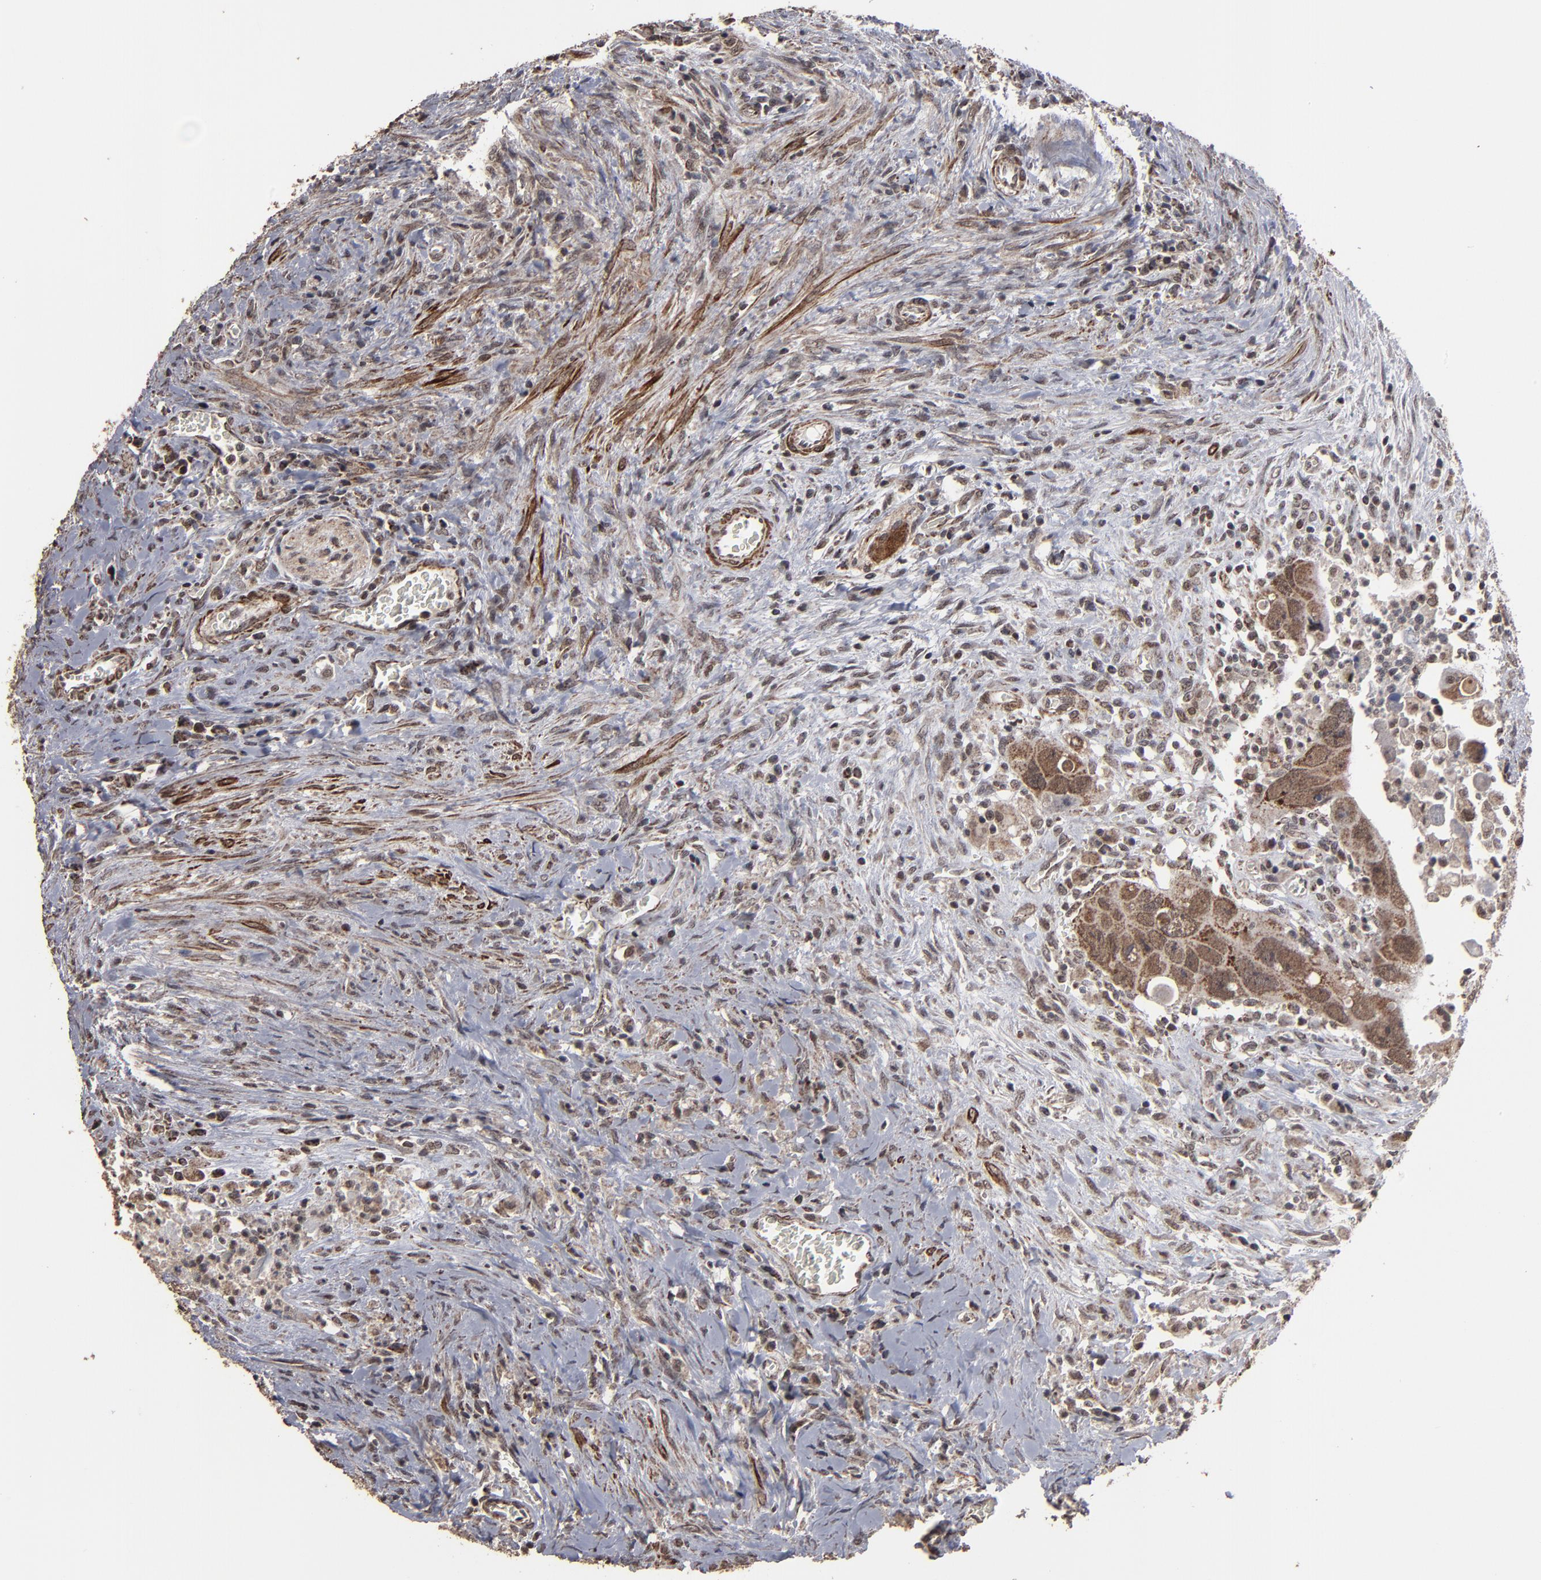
{"staining": {"intensity": "moderate", "quantity": ">75%", "location": "cytoplasmic/membranous,nuclear"}, "tissue": "colorectal cancer", "cell_type": "Tumor cells", "image_type": "cancer", "snomed": [{"axis": "morphology", "description": "Adenocarcinoma, NOS"}, {"axis": "topography", "description": "Rectum"}], "caption": "Moderate cytoplasmic/membranous and nuclear positivity for a protein is seen in approximately >75% of tumor cells of colorectal cancer (adenocarcinoma) using IHC.", "gene": "BNIP3", "patient": {"sex": "male", "age": 70}}